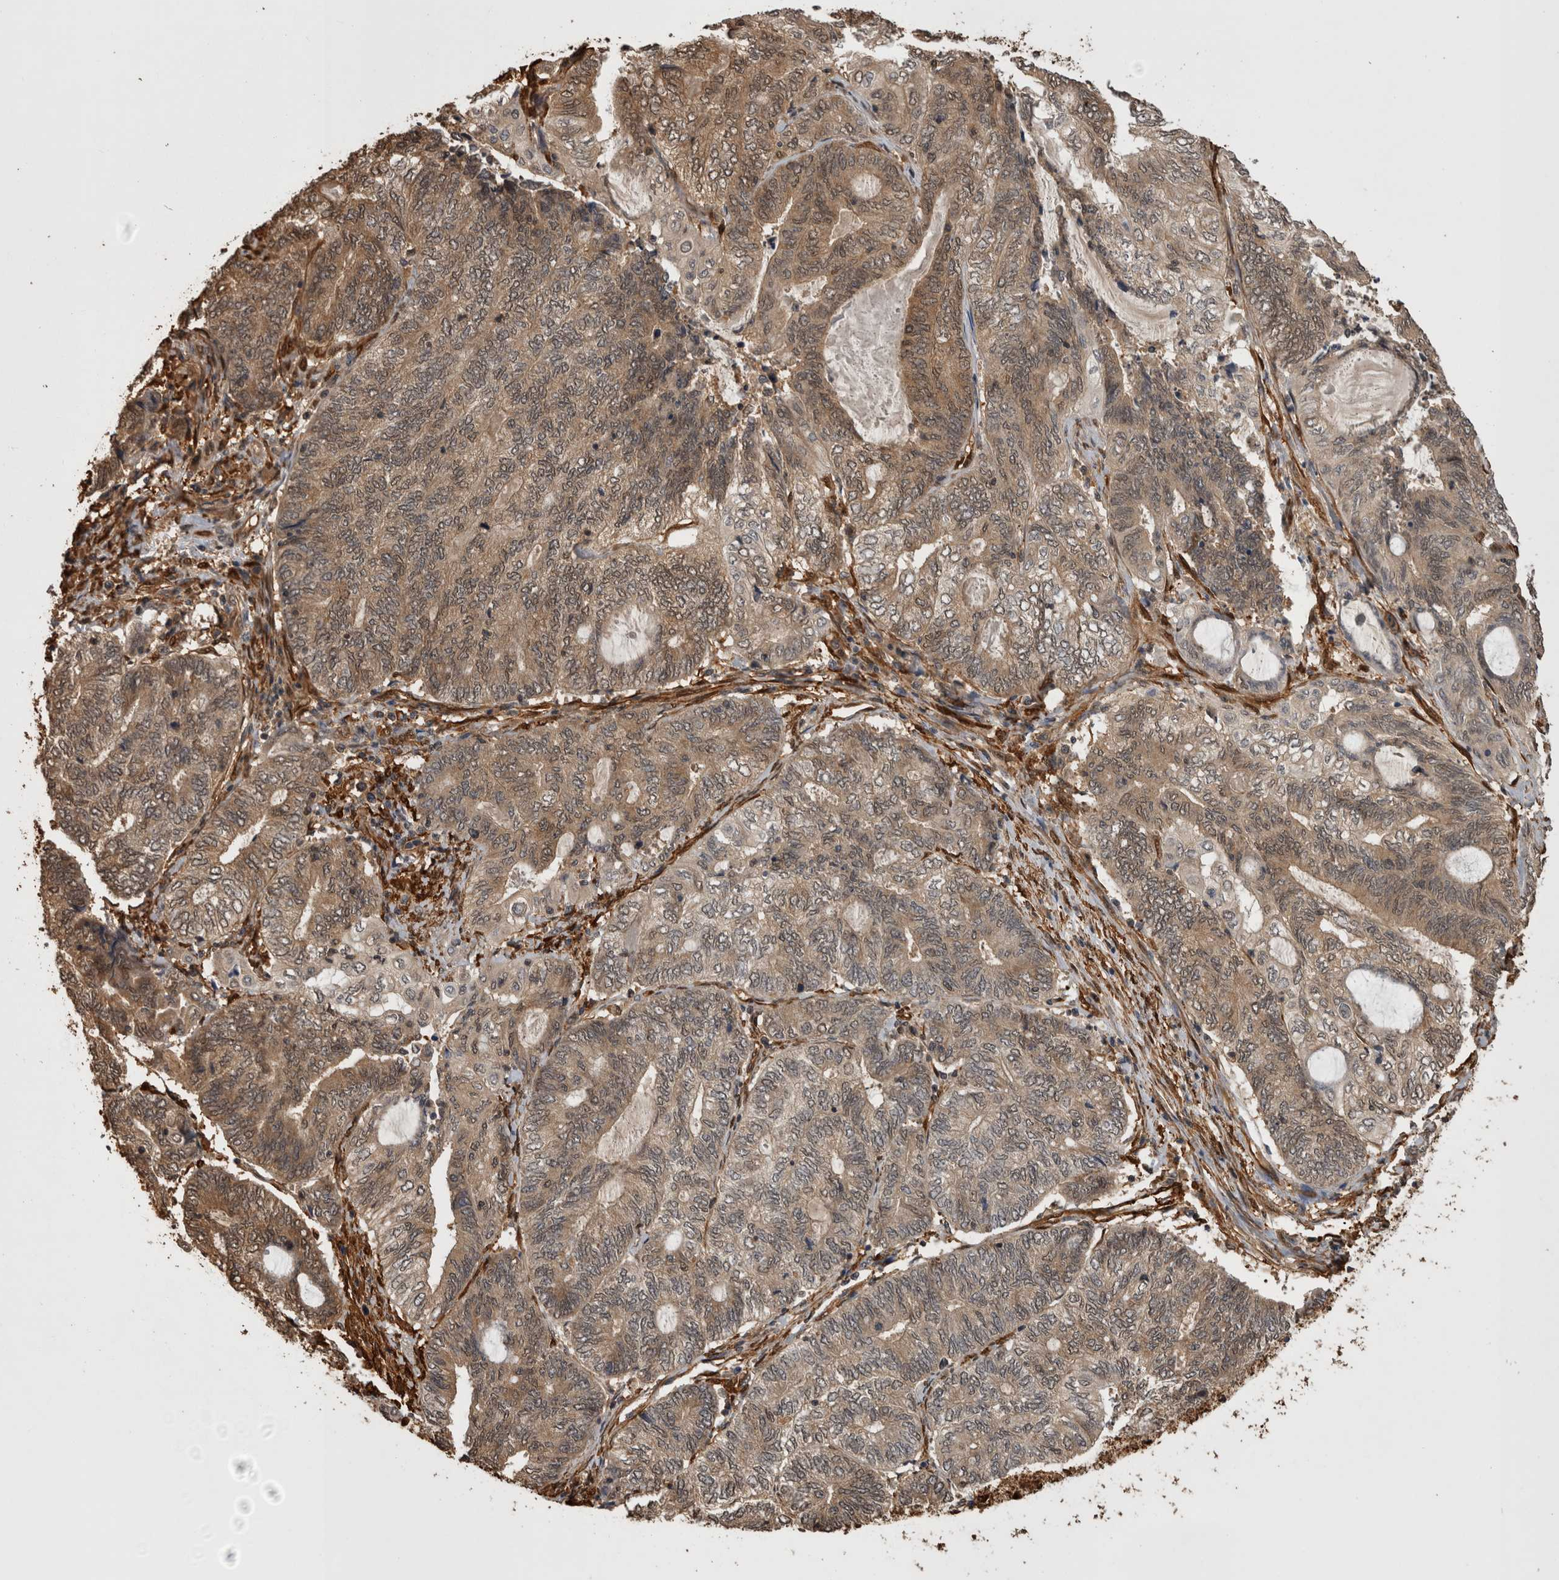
{"staining": {"intensity": "weak", "quantity": ">75%", "location": "cytoplasmic/membranous"}, "tissue": "endometrial cancer", "cell_type": "Tumor cells", "image_type": "cancer", "snomed": [{"axis": "morphology", "description": "Adenocarcinoma, NOS"}, {"axis": "topography", "description": "Uterus"}, {"axis": "topography", "description": "Endometrium"}], "caption": "Adenocarcinoma (endometrial) tissue reveals weak cytoplasmic/membranous staining in about >75% of tumor cells, visualized by immunohistochemistry.", "gene": "LXN", "patient": {"sex": "female", "age": 70}}